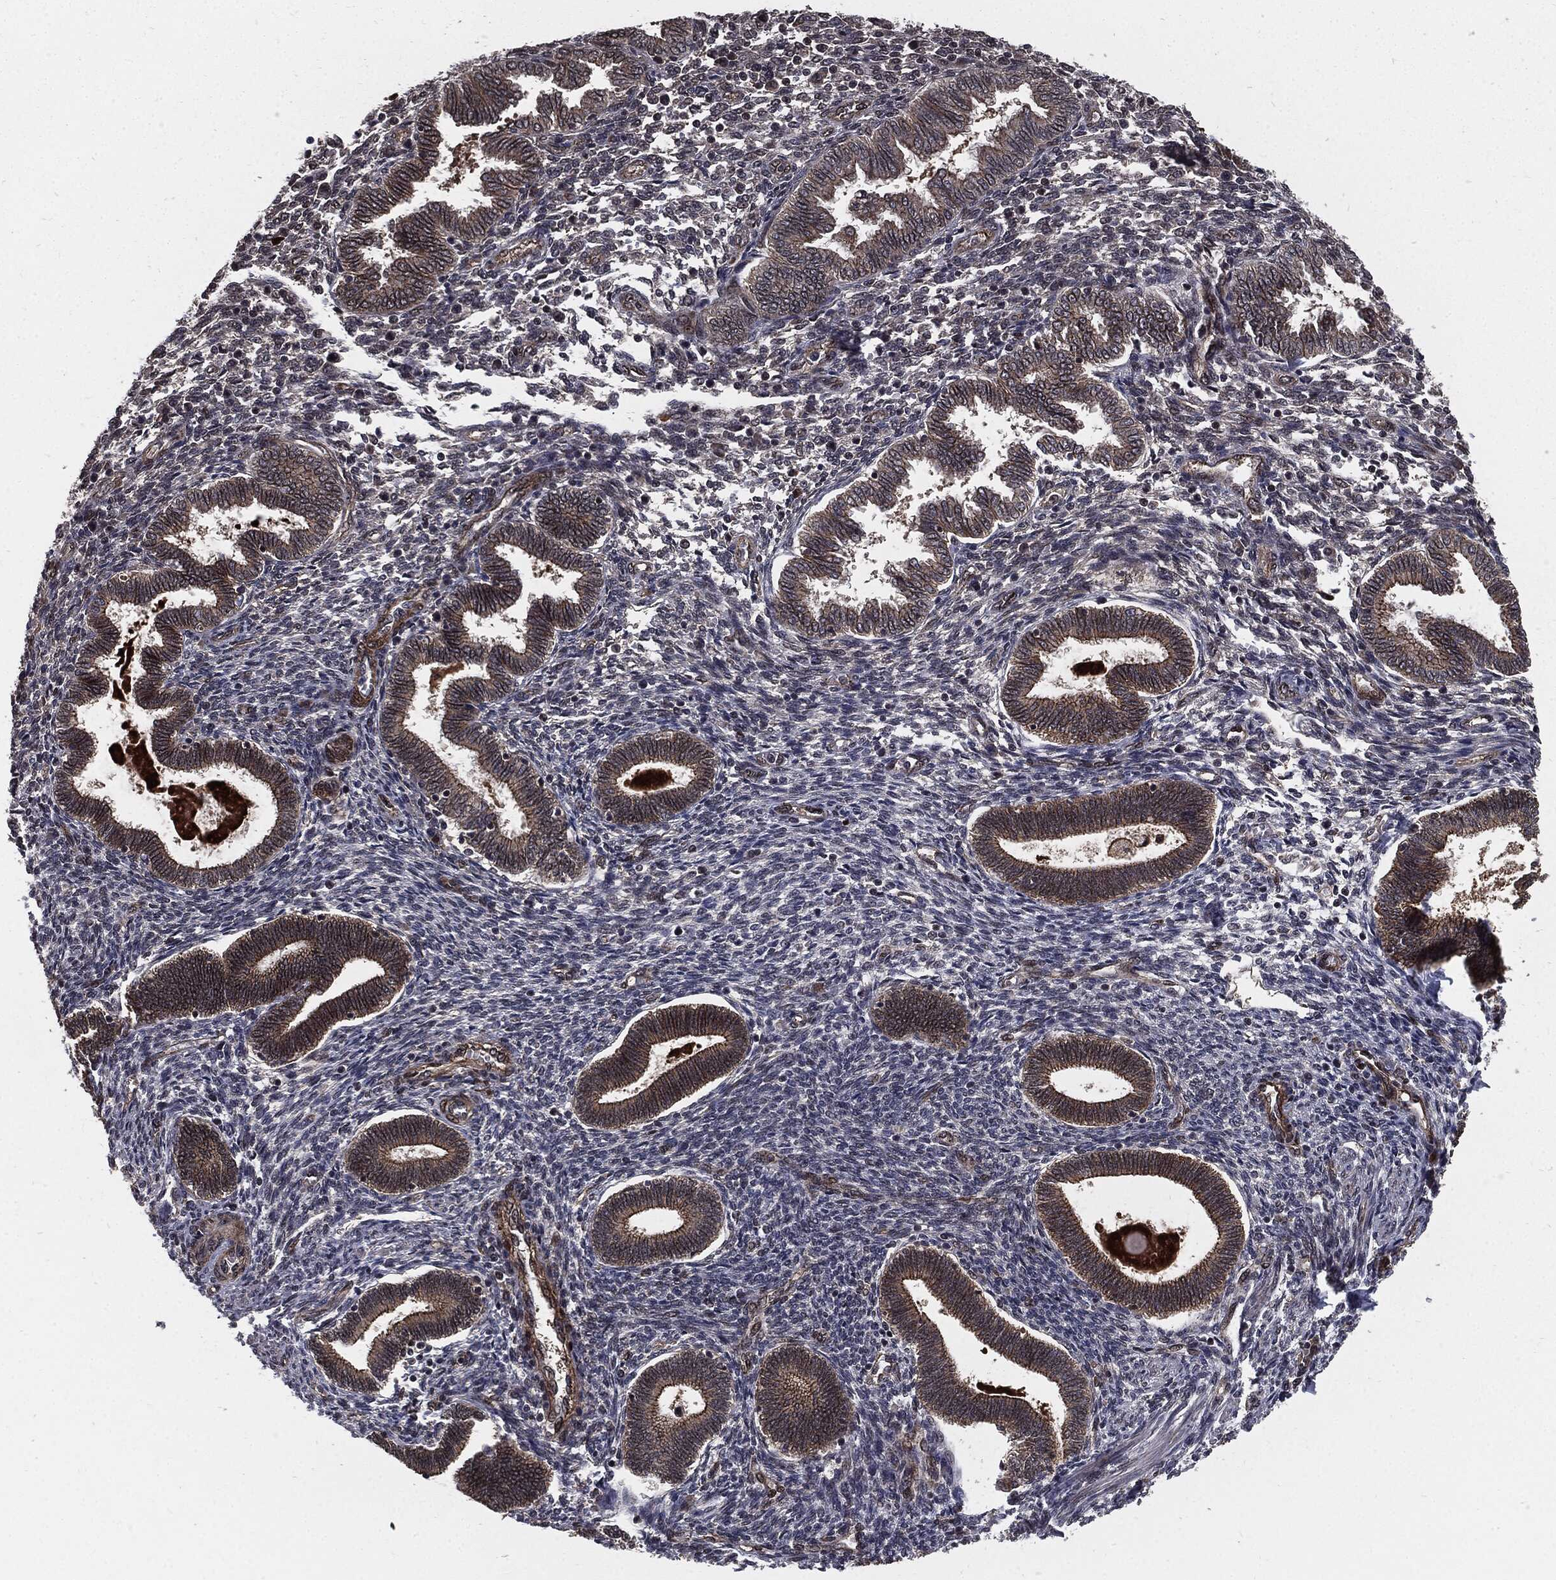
{"staining": {"intensity": "negative", "quantity": "none", "location": "none"}, "tissue": "endometrium", "cell_type": "Cells in endometrial stroma", "image_type": "normal", "snomed": [{"axis": "morphology", "description": "Normal tissue, NOS"}, {"axis": "topography", "description": "Endometrium"}], "caption": "Immunohistochemistry (IHC) micrograph of benign endometrium stained for a protein (brown), which demonstrates no positivity in cells in endometrial stroma. (DAB (3,3'-diaminobenzidine) IHC, high magnification).", "gene": "PTPA", "patient": {"sex": "female", "age": 42}}